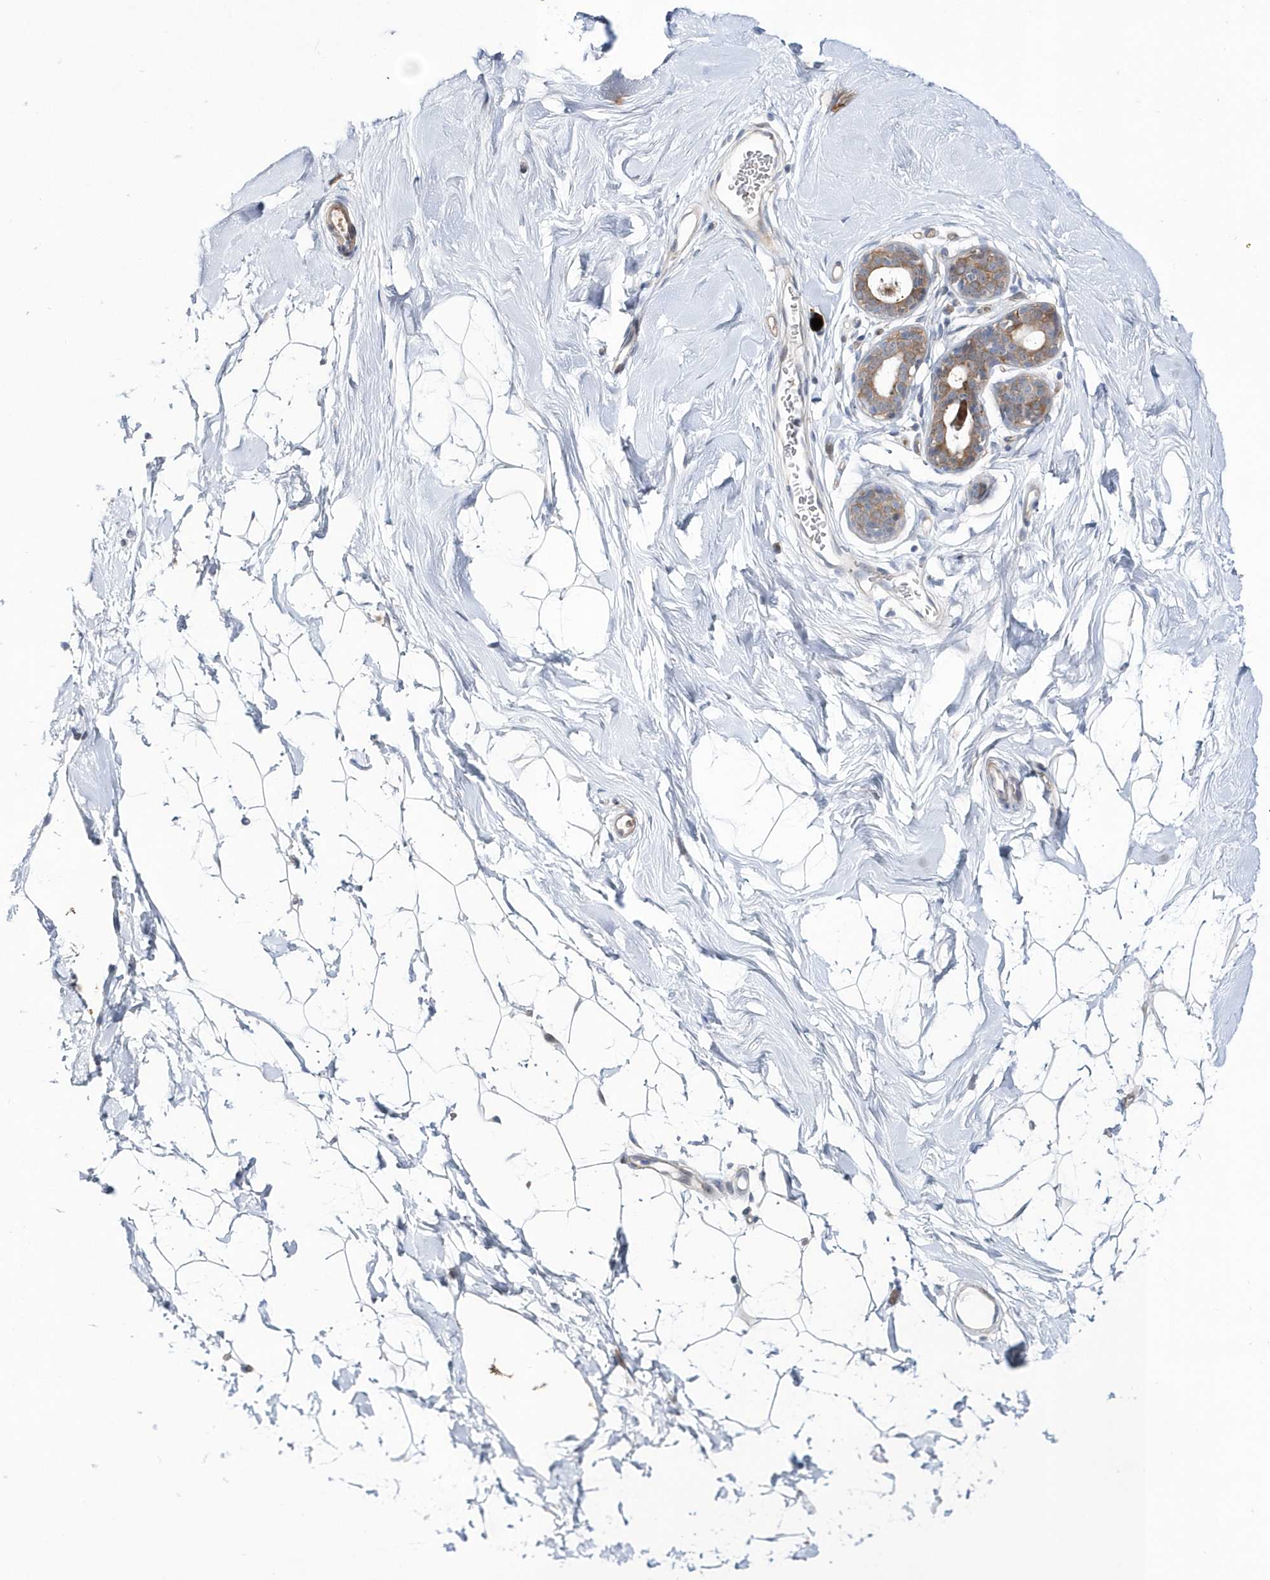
{"staining": {"intensity": "negative", "quantity": "none", "location": "none"}, "tissue": "breast", "cell_type": "Adipocytes", "image_type": "normal", "snomed": [{"axis": "morphology", "description": "Normal tissue, NOS"}, {"axis": "topography", "description": "Breast"}], "caption": "This micrograph is of benign breast stained with immunohistochemistry to label a protein in brown with the nuclei are counter-stained blue. There is no positivity in adipocytes. (DAB IHC with hematoxylin counter stain).", "gene": "DSPP", "patient": {"sex": "female", "age": 26}}